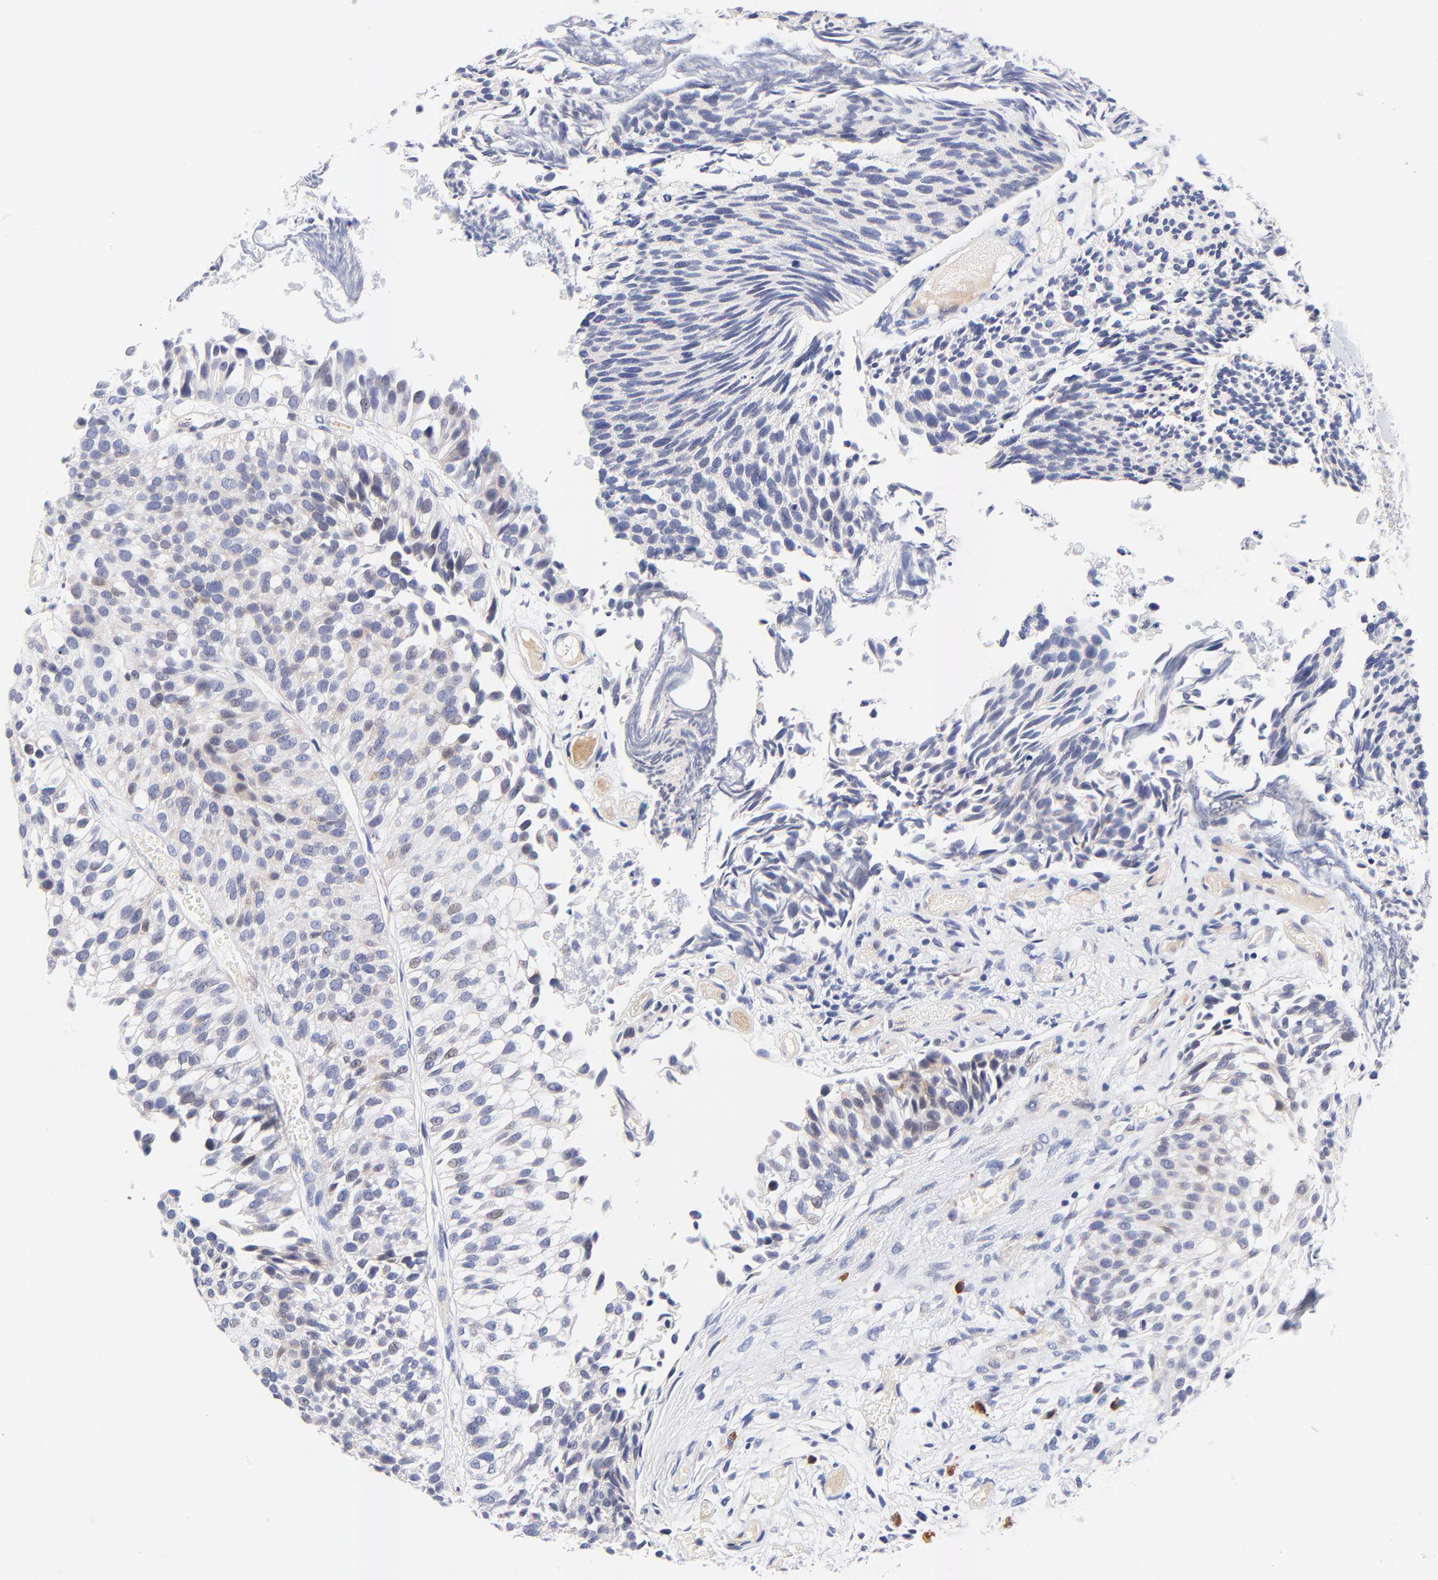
{"staining": {"intensity": "negative", "quantity": "none", "location": "none"}, "tissue": "urothelial cancer", "cell_type": "Tumor cells", "image_type": "cancer", "snomed": [{"axis": "morphology", "description": "Urothelial carcinoma, Low grade"}, {"axis": "topography", "description": "Urinary bladder"}], "caption": "This is a photomicrograph of IHC staining of urothelial cancer, which shows no expression in tumor cells.", "gene": "AFF2", "patient": {"sex": "male", "age": 84}}